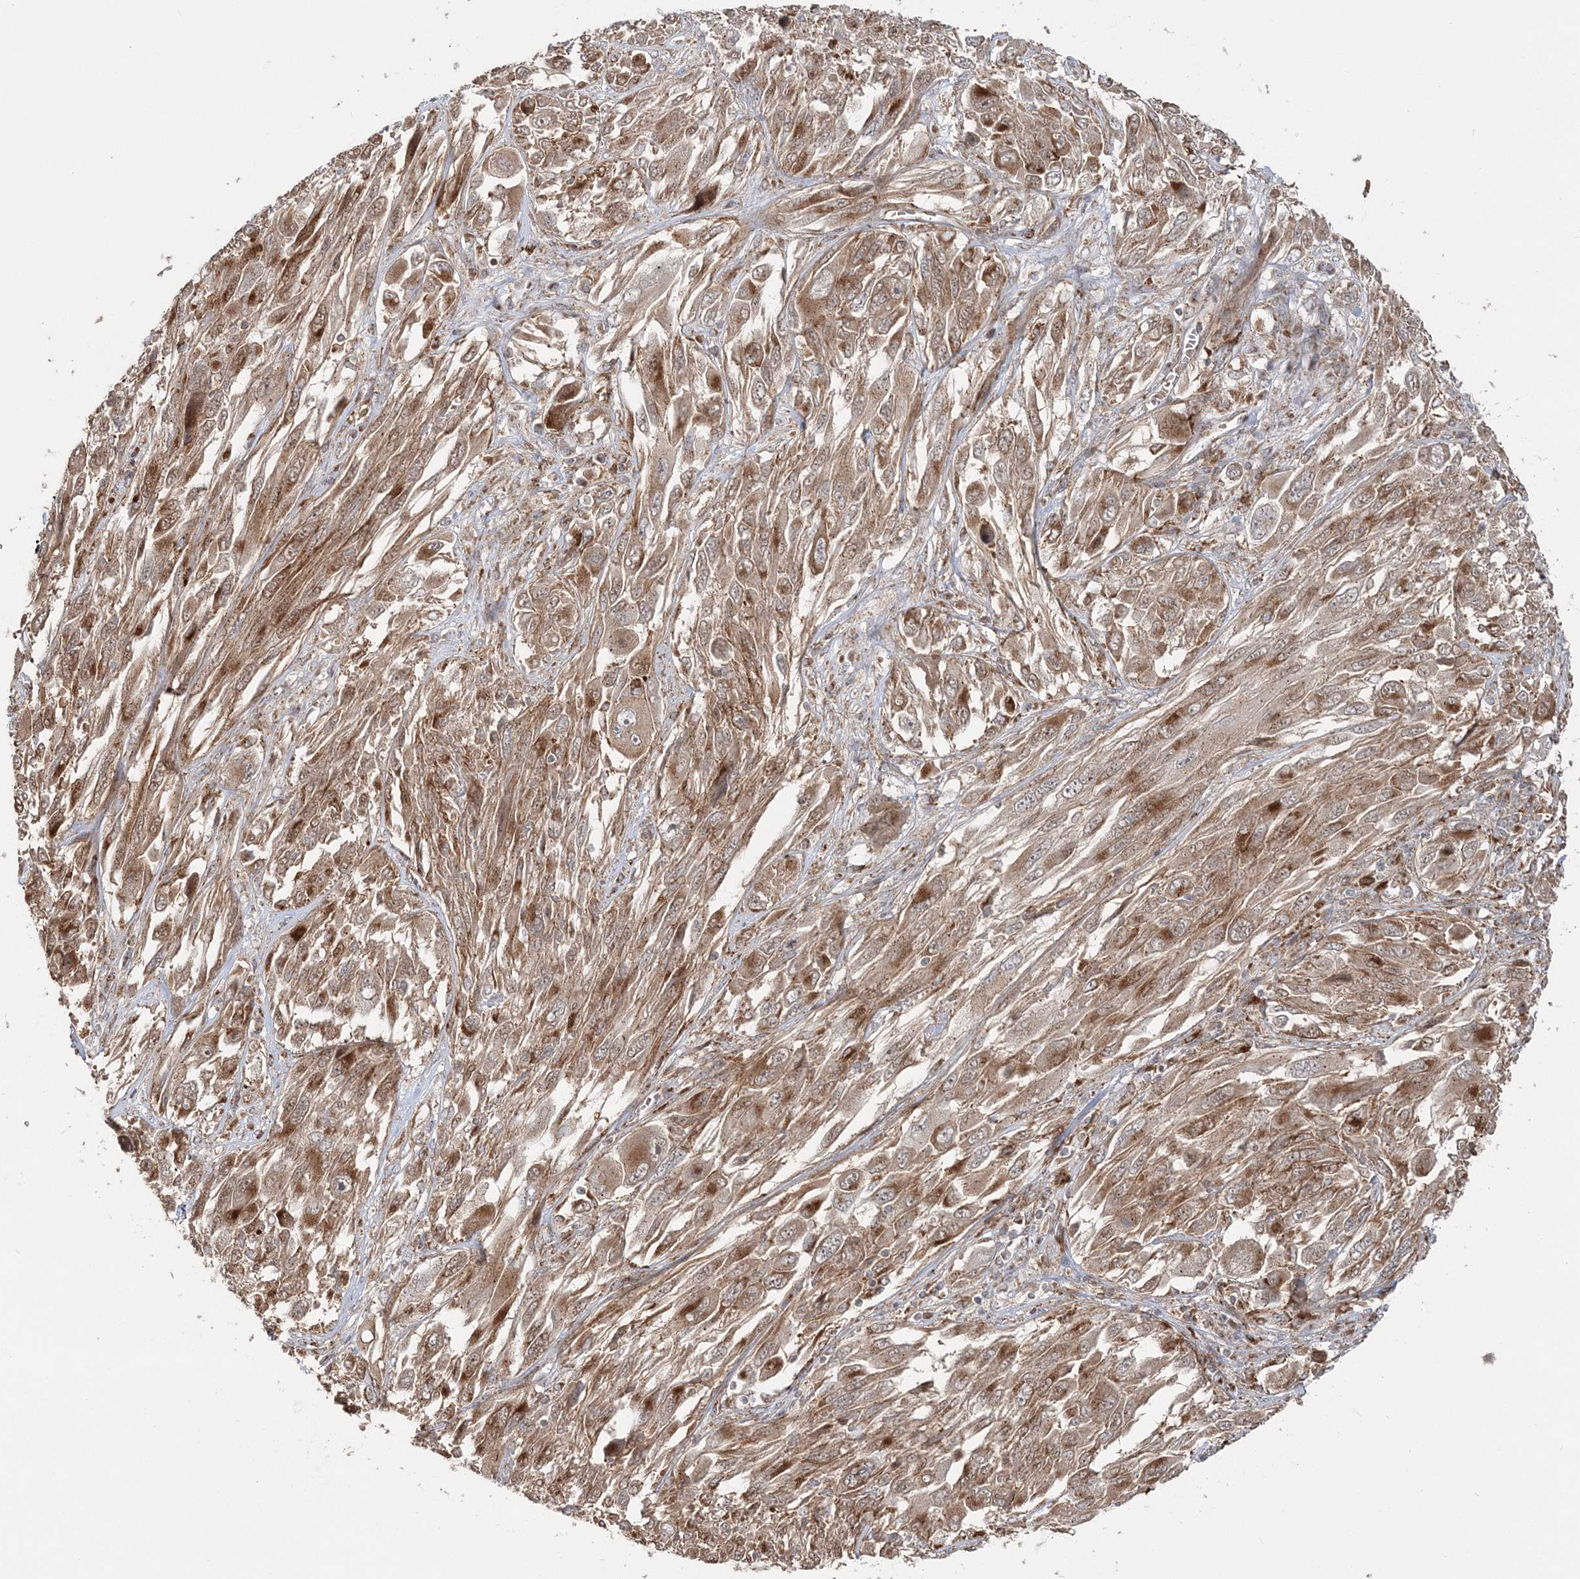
{"staining": {"intensity": "moderate", "quantity": ">75%", "location": "cytoplasmic/membranous"}, "tissue": "melanoma", "cell_type": "Tumor cells", "image_type": "cancer", "snomed": [{"axis": "morphology", "description": "Malignant melanoma, NOS"}, {"axis": "topography", "description": "Skin"}], "caption": "This is a photomicrograph of immunohistochemistry (IHC) staining of malignant melanoma, which shows moderate expression in the cytoplasmic/membranous of tumor cells.", "gene": "ABCC3", "patient": {"sex": "female", "age": 91}}